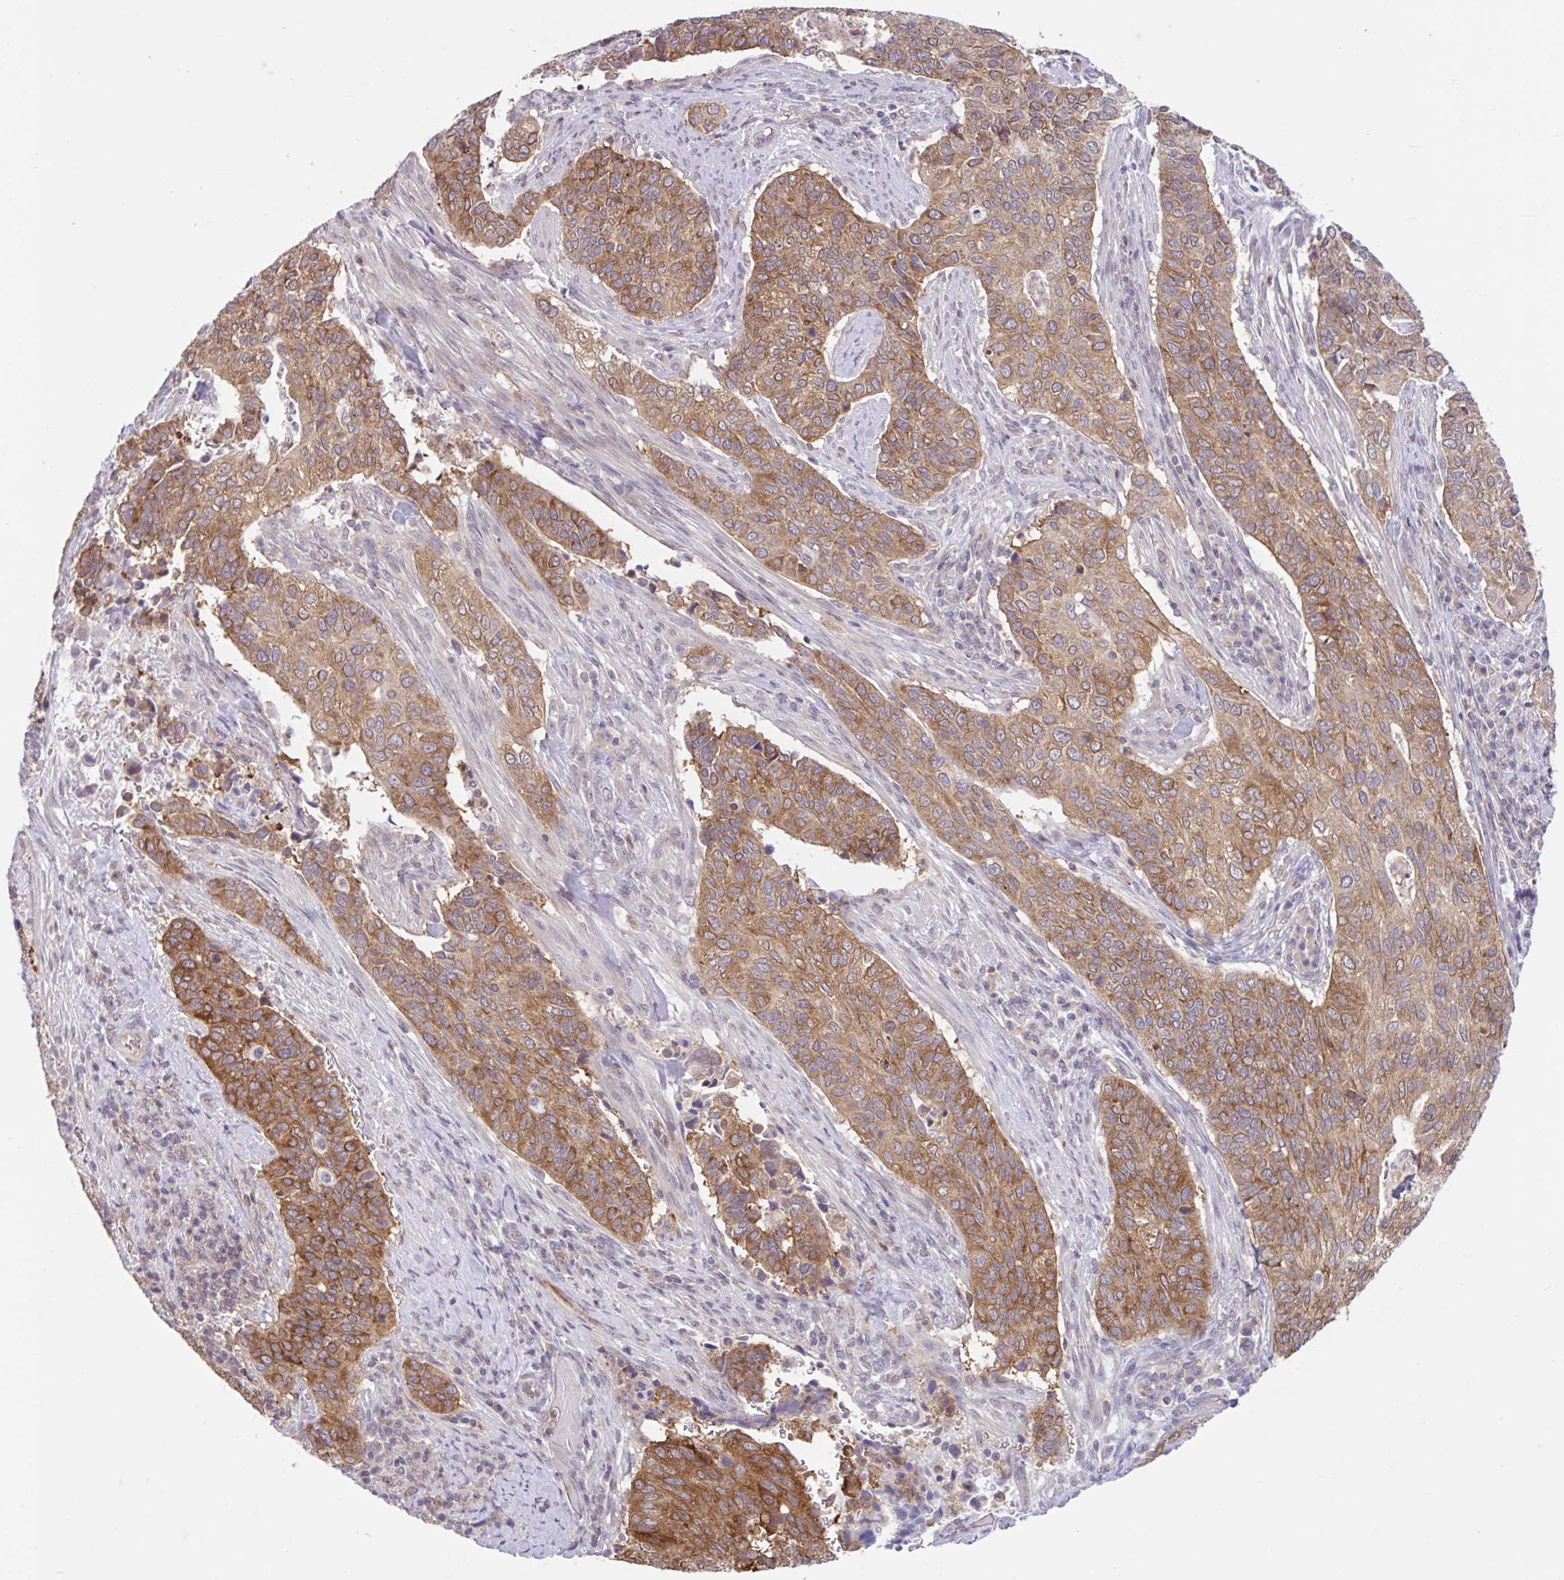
{"staining": {"intensity": "moderate", "quantity": ">75%", "location": "cytoplasmic/membranous"}, "tissue": "cervical cancer", "cell_type": "Tumor cells", "image_type": "cancer", "snomed": [{"axis": "morphology", "description": "Squamous cell carcinoma, NOS"}, {"axis": "topography", "description": "Cervix"}], "caption": "A medium amount of moderate cytoplasmic/membranous staining is present in approximately >75% of tumor cells in squamous cell carcinoma (cervical) tissue.", "gene": "RALBP1", "patient": {"sex": "female", "age": 38}}